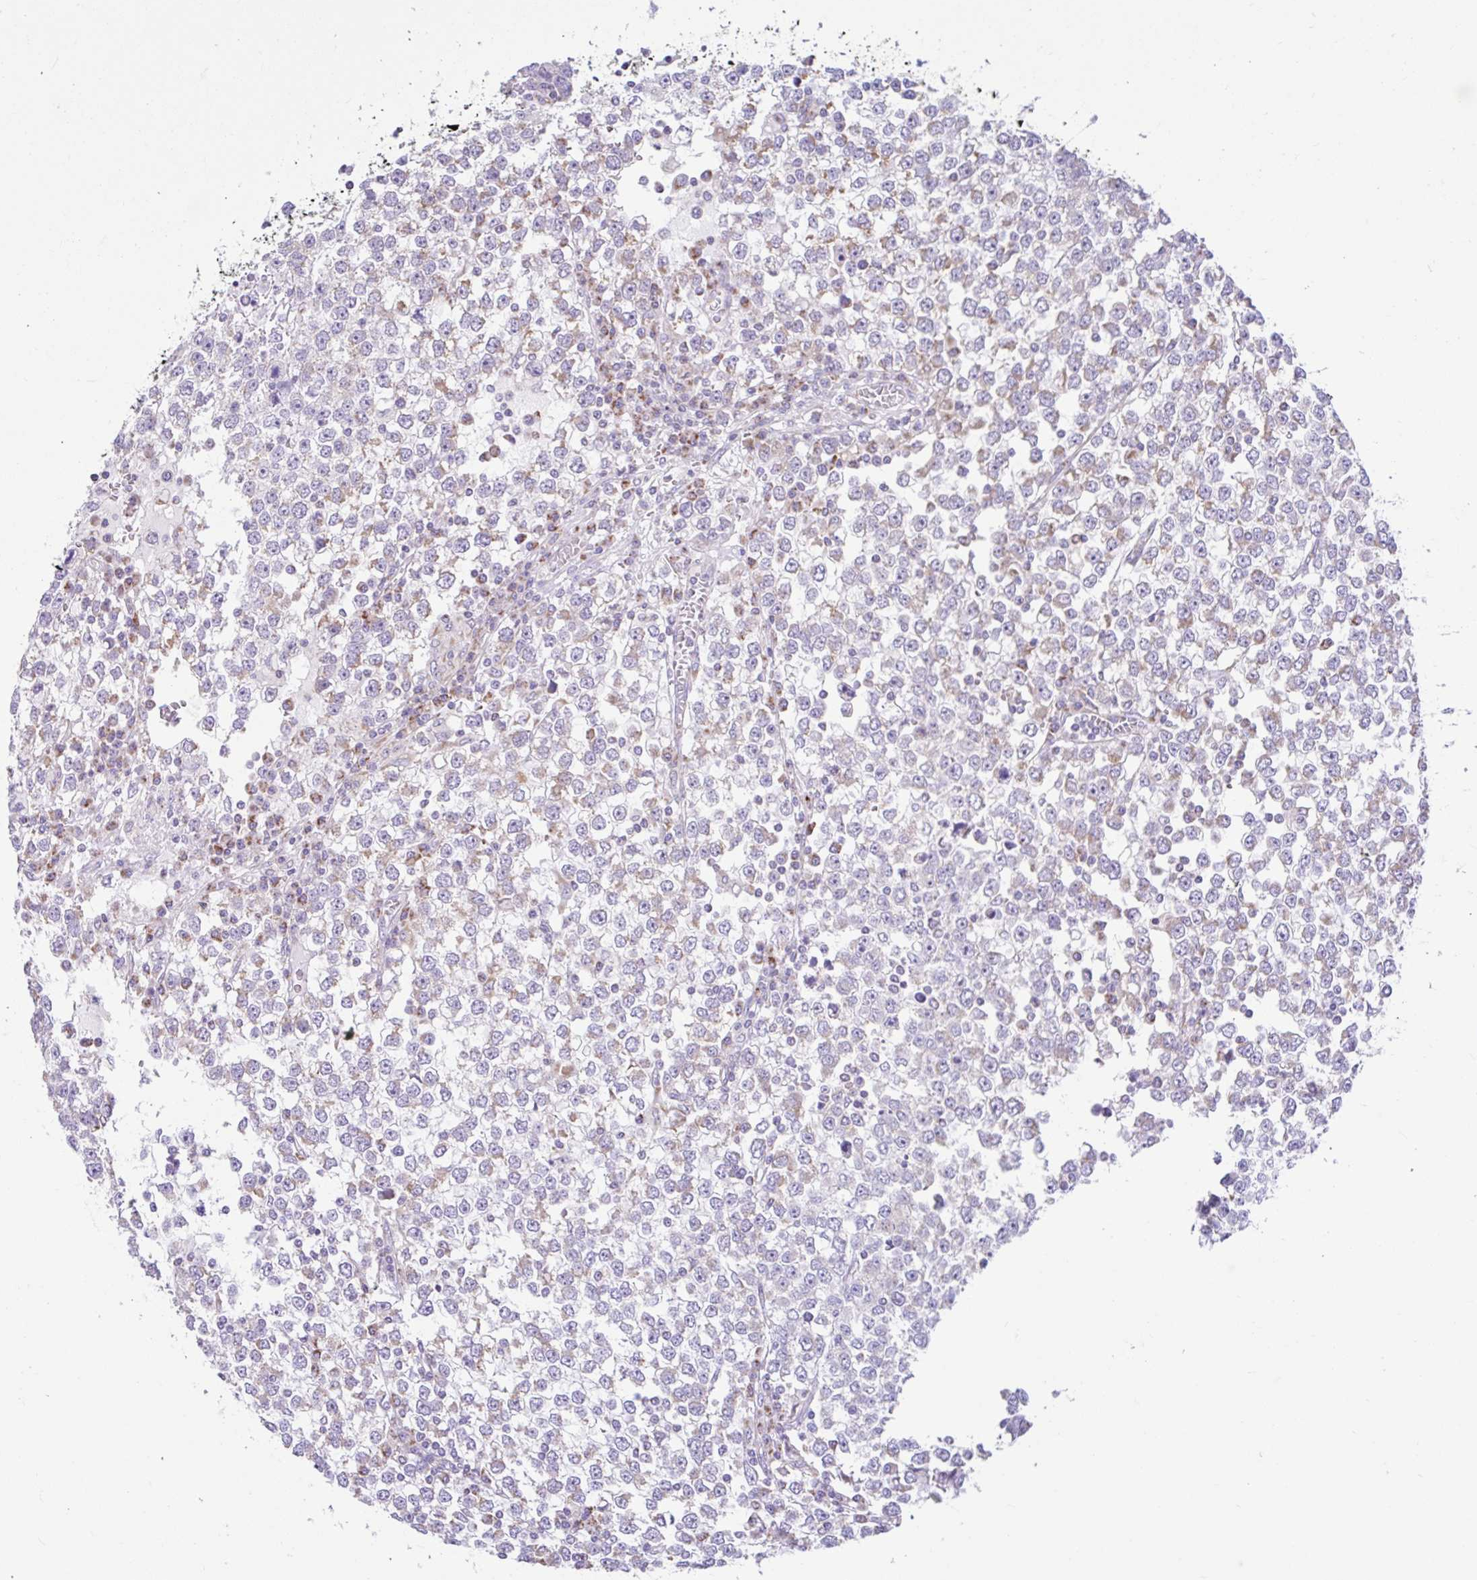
{"staining": {"intensity": "moderate", "quantity": "25%-75%", "location": "cytoplasmic/membranous"}, "tissue": "testis cancer", "cell_type": "Tumor cells", "image_type": "cancer", "snomed": [{"axis": "morphology", "description": "Seminoma, NOS"}, {"axis": "topography", "description": "Testis"}], "caption": "Immunohistochemical staining of testis seminoma reveals medium levels of moderate cytoplasmic/membranous positivity in approximately 25%-75% of tumor cells.", "gene": "NDUFS2", "patient": {"sex": "male", "age": 65}}